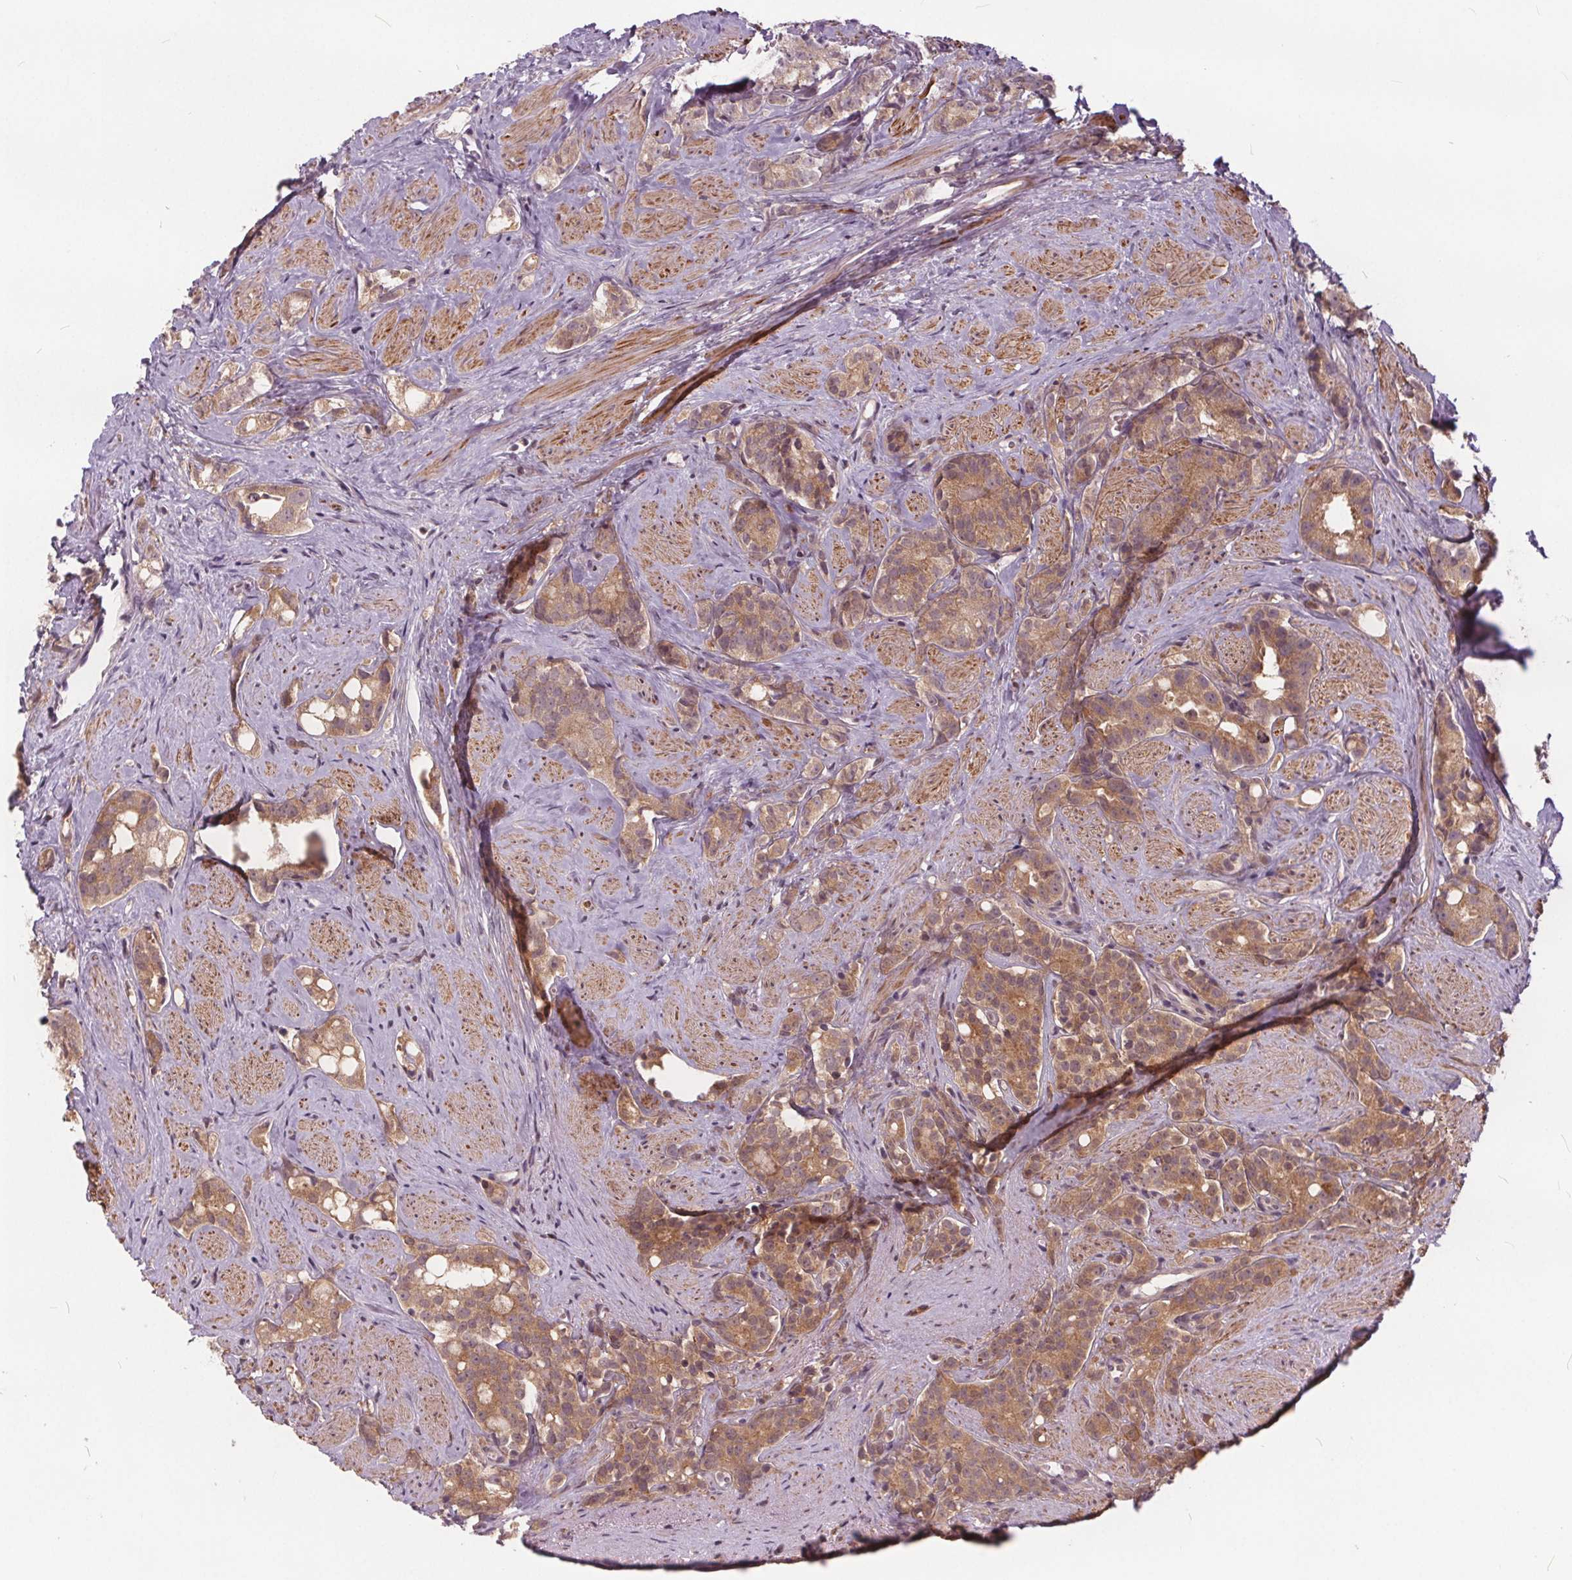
{"staining": {"intensity": "weak", "quantity": ">75%", "location": "cytoplasmic/membranous"}, "tissue": "prostate cancer", "cell_type": "Tumor cells", "image_type": "cancer", "snomed": [{"axis": "morphology", "description": "Adenocarcinoma, High grade"}, {"axis": "topography", "description": "Prostate"}], "caption": "Prostate high-grade adenocarcinoma tissue displays weak cytoplasmic/membranous positivity in approximately >75% of tumor cells", "gene": "HIF1AN", "patient": {"sex": "male", "age": 75}}